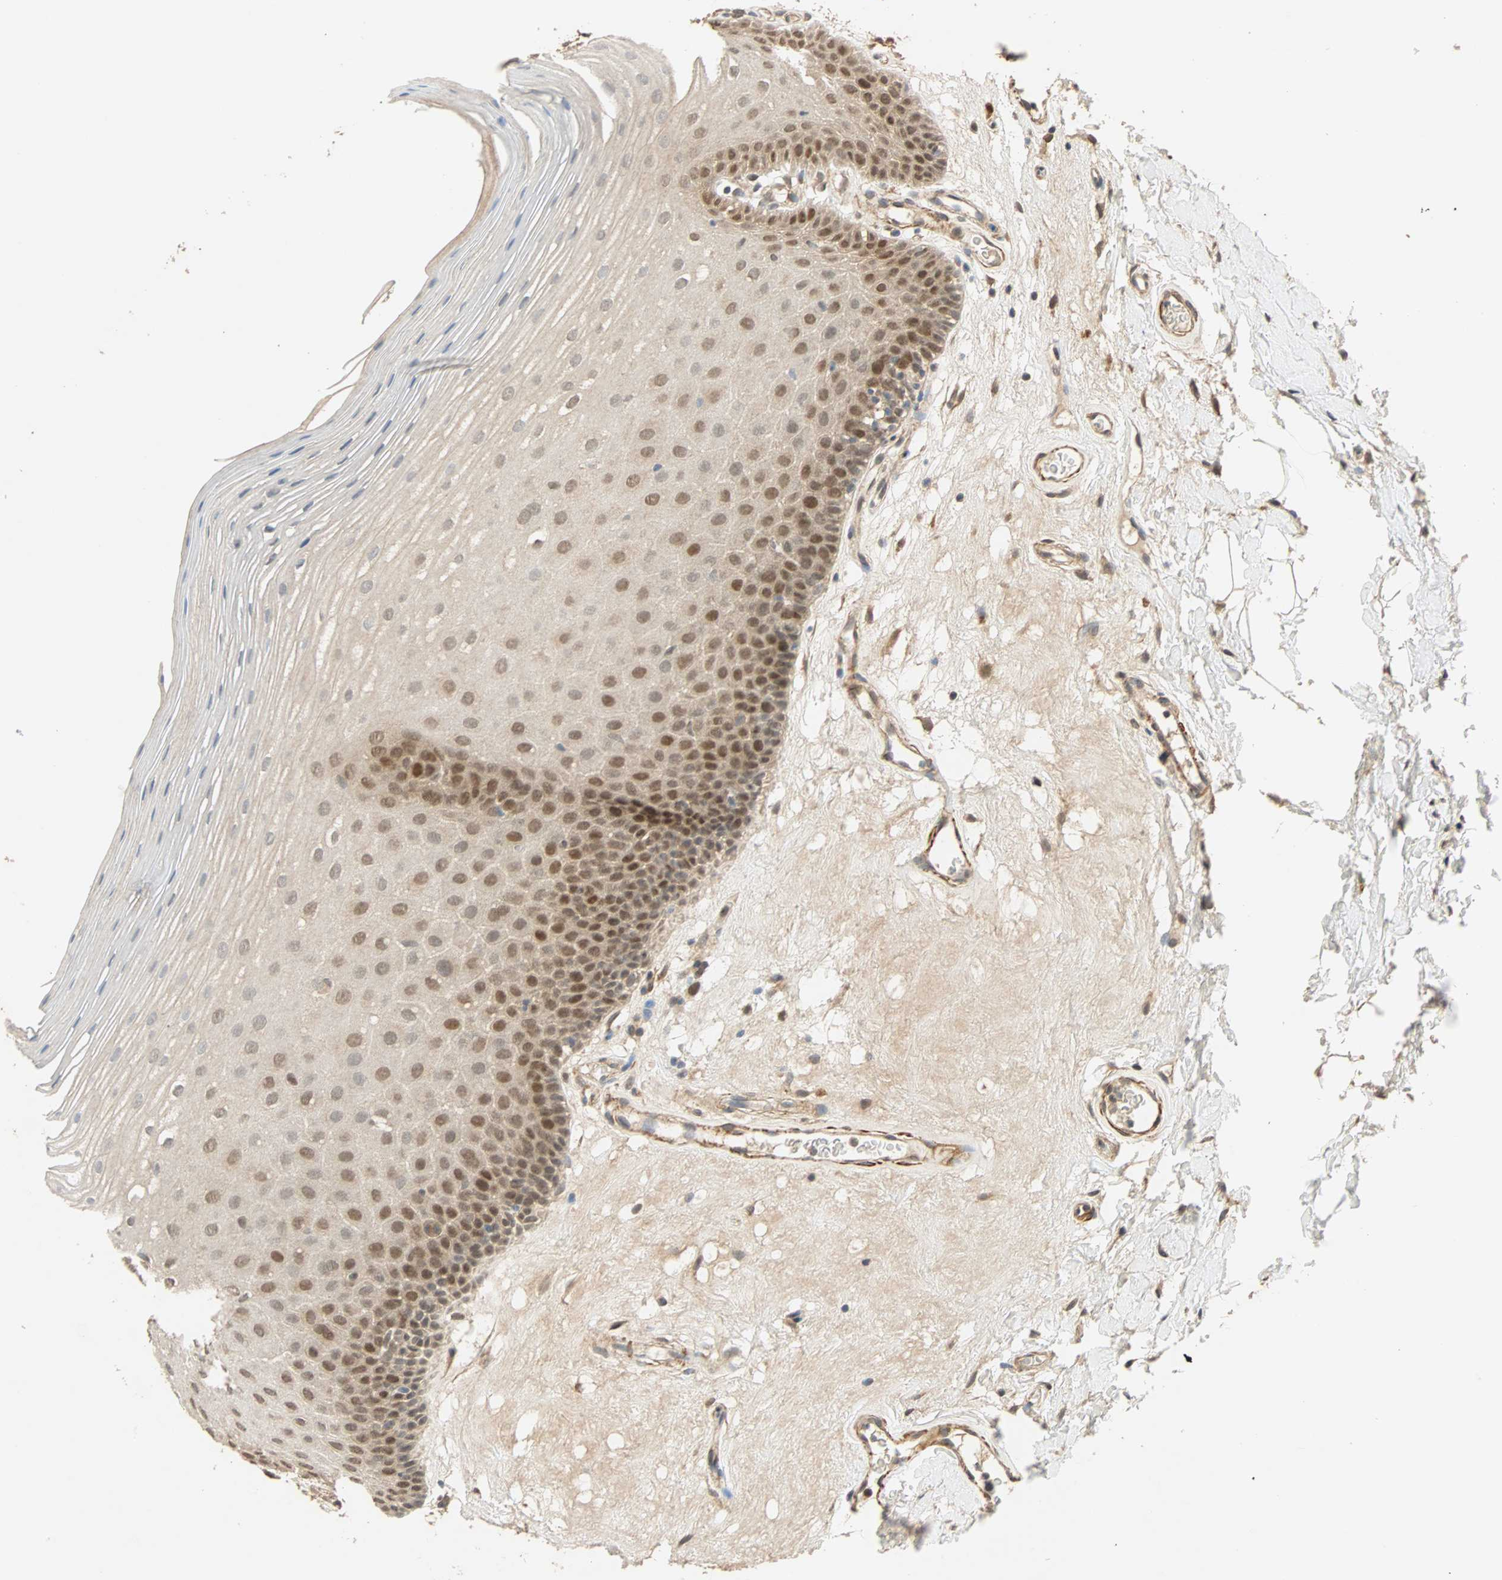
{"staining": {"intensity": "moderate", "quantity": "25%-75%", "location": "nuclear"}, "tissue": "oral mucosa", "cell_type": "Squamous epithelial cells", "image_type": "normal", "snomed": [{"axis": "morphology", "description": "Normal tissue, NOS"}, {"axis": "morphology", "description": "Squamous cell carcinoma, NOS"}, {"axis": "topography", "description": "Skeletal muscle"}, {"axis": "topography", "description": "Oral tissue"}], "caption": "IHC image of normal oral mucosa stained for a protein (brown), which shows medium levels of moderate nuclear positivity in approximately 25%-75% of squamous epithelial cells.", "gene": "QSER1", "patient": {"sex": "male", "age": 71}}